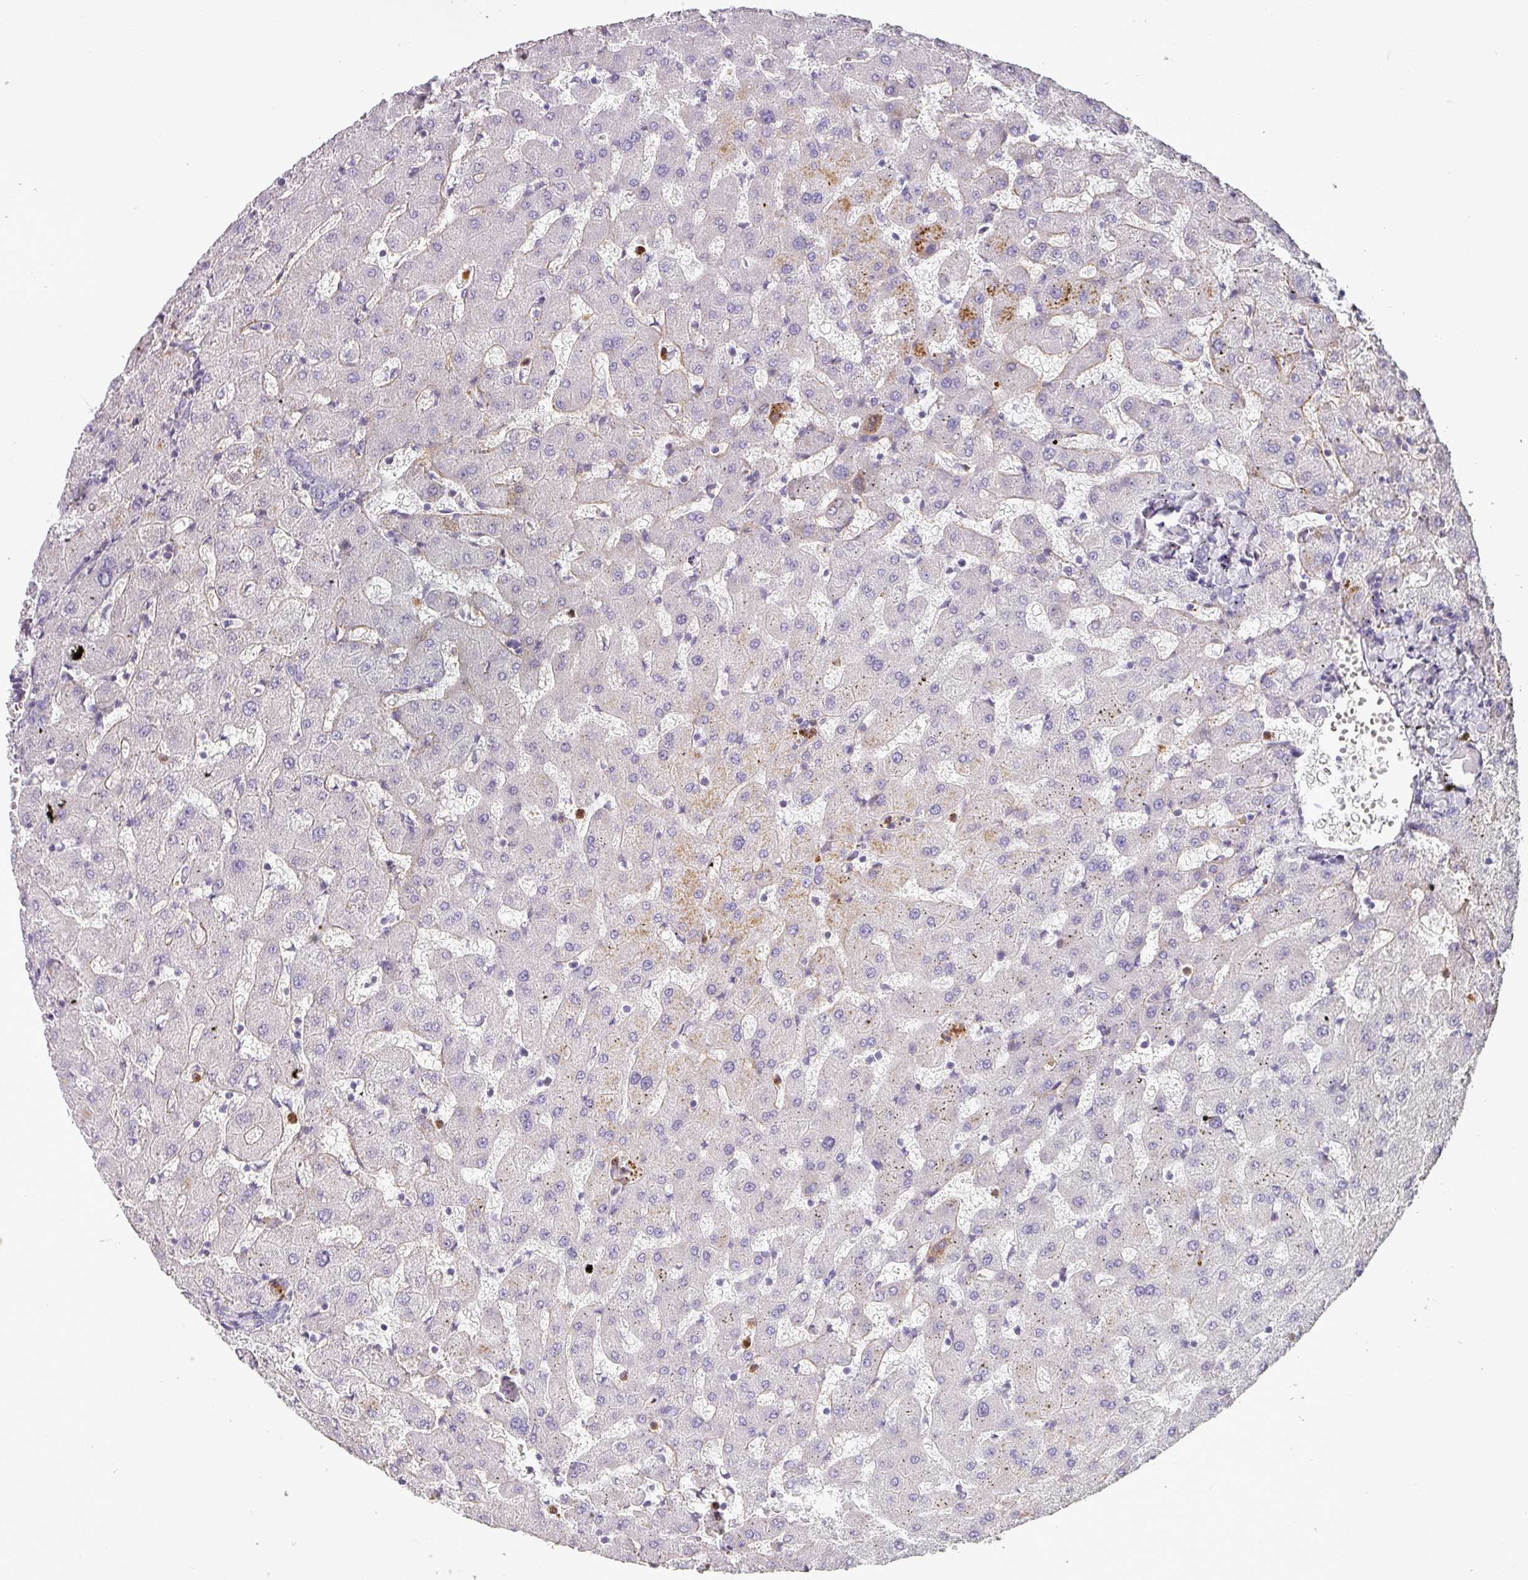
{"staining": {"intensity": "negative", "quantity": "none", "location": "none"}, "tissue": "liver", "cell_type": "Cholangiocytes", "image_type": "normal", "snomed": [{"axis": "morphology", "description": "Normal tissue, NOS"}, {"axis": "topography", "description": "Liver"}], "caption": "This image is of normal liver stained with immunohistochemistry to label a protein in brown with the nuclei are counter-stained blue. There is no staining in cholangiocytes.", "gene": "BTLA", "patient": {"sex": "female", "age": 63}}